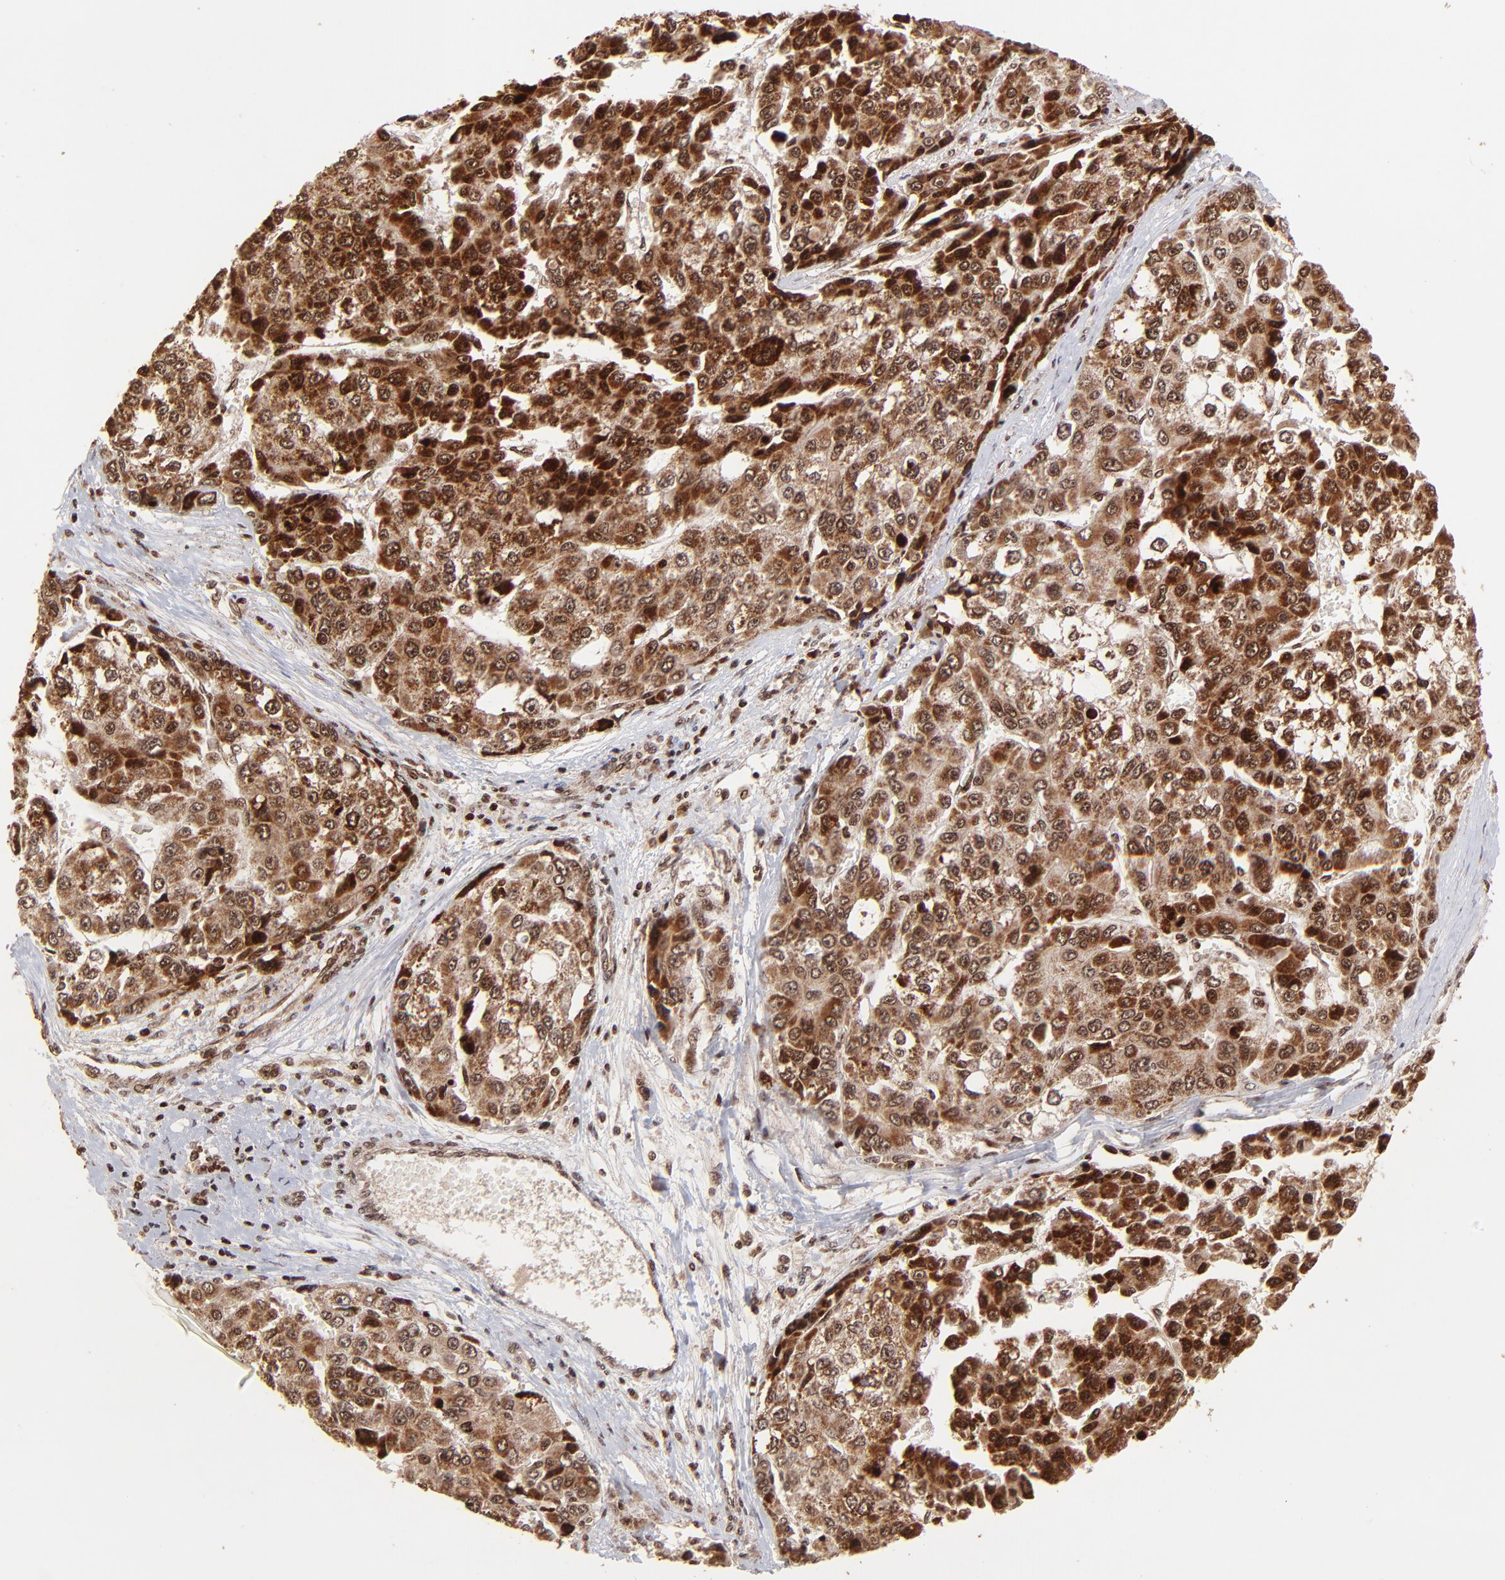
{"staining": {"intensity": "strong", "quantity": ">75%", "location": "cytoplasmic/membranous"}, "tissue": "liver cancer", "cell_type": "Tumor cells", "image_type": "cancer", "snomed": [{"axis": "morphology", "description": "Carcinoma, Hepatocellular, NOS"}, {"axis": "topography", "description": "Liver"}], "caption": "Strong cytoplasmic/membranous protein staining is seen in about >75% of tumor cells in liver cancer (hepatocellular carcinoma).", "gene": "MED15", "patient": {"sex": "female", "age": 66}}